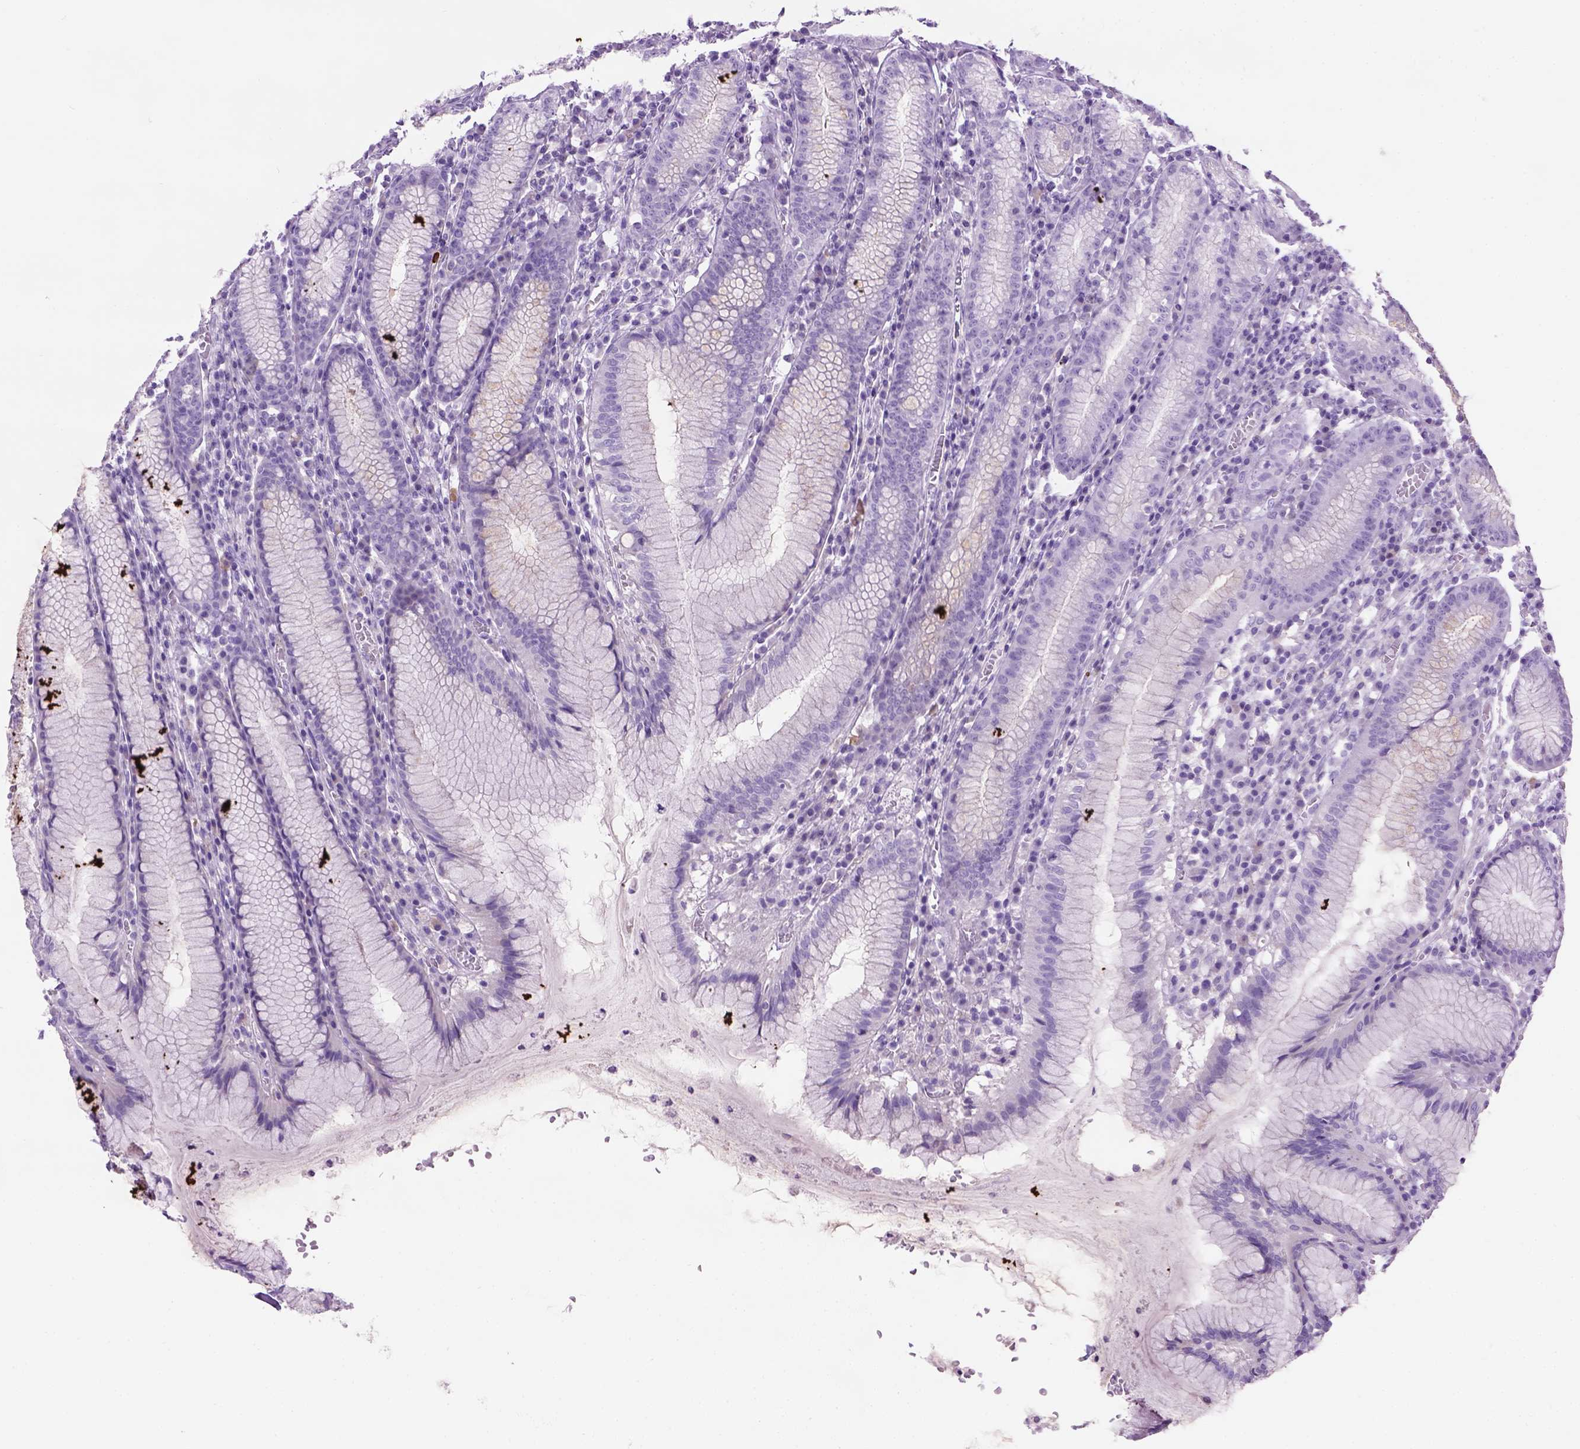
{"staining": {"intensity": "negative", "quantity": "none", "location": "none"}, "tissue": "stomach", "cell_type": "Glandular cells", "image_type": "normal", "snomed": [{"axis": "morphology", "description": "Normal tissue, NOS"}, {"axis": "topography", "description": "Stomach"}], "caption": "Immunohistochemistry (IHC) of benign stomach exhibits no positivity in glandular cells. (DAB (3,3'-diaminobenzidine) IHC, high magnification).", "gene": "GABRB2", "patient": {"sex": "male", "age": 55}}